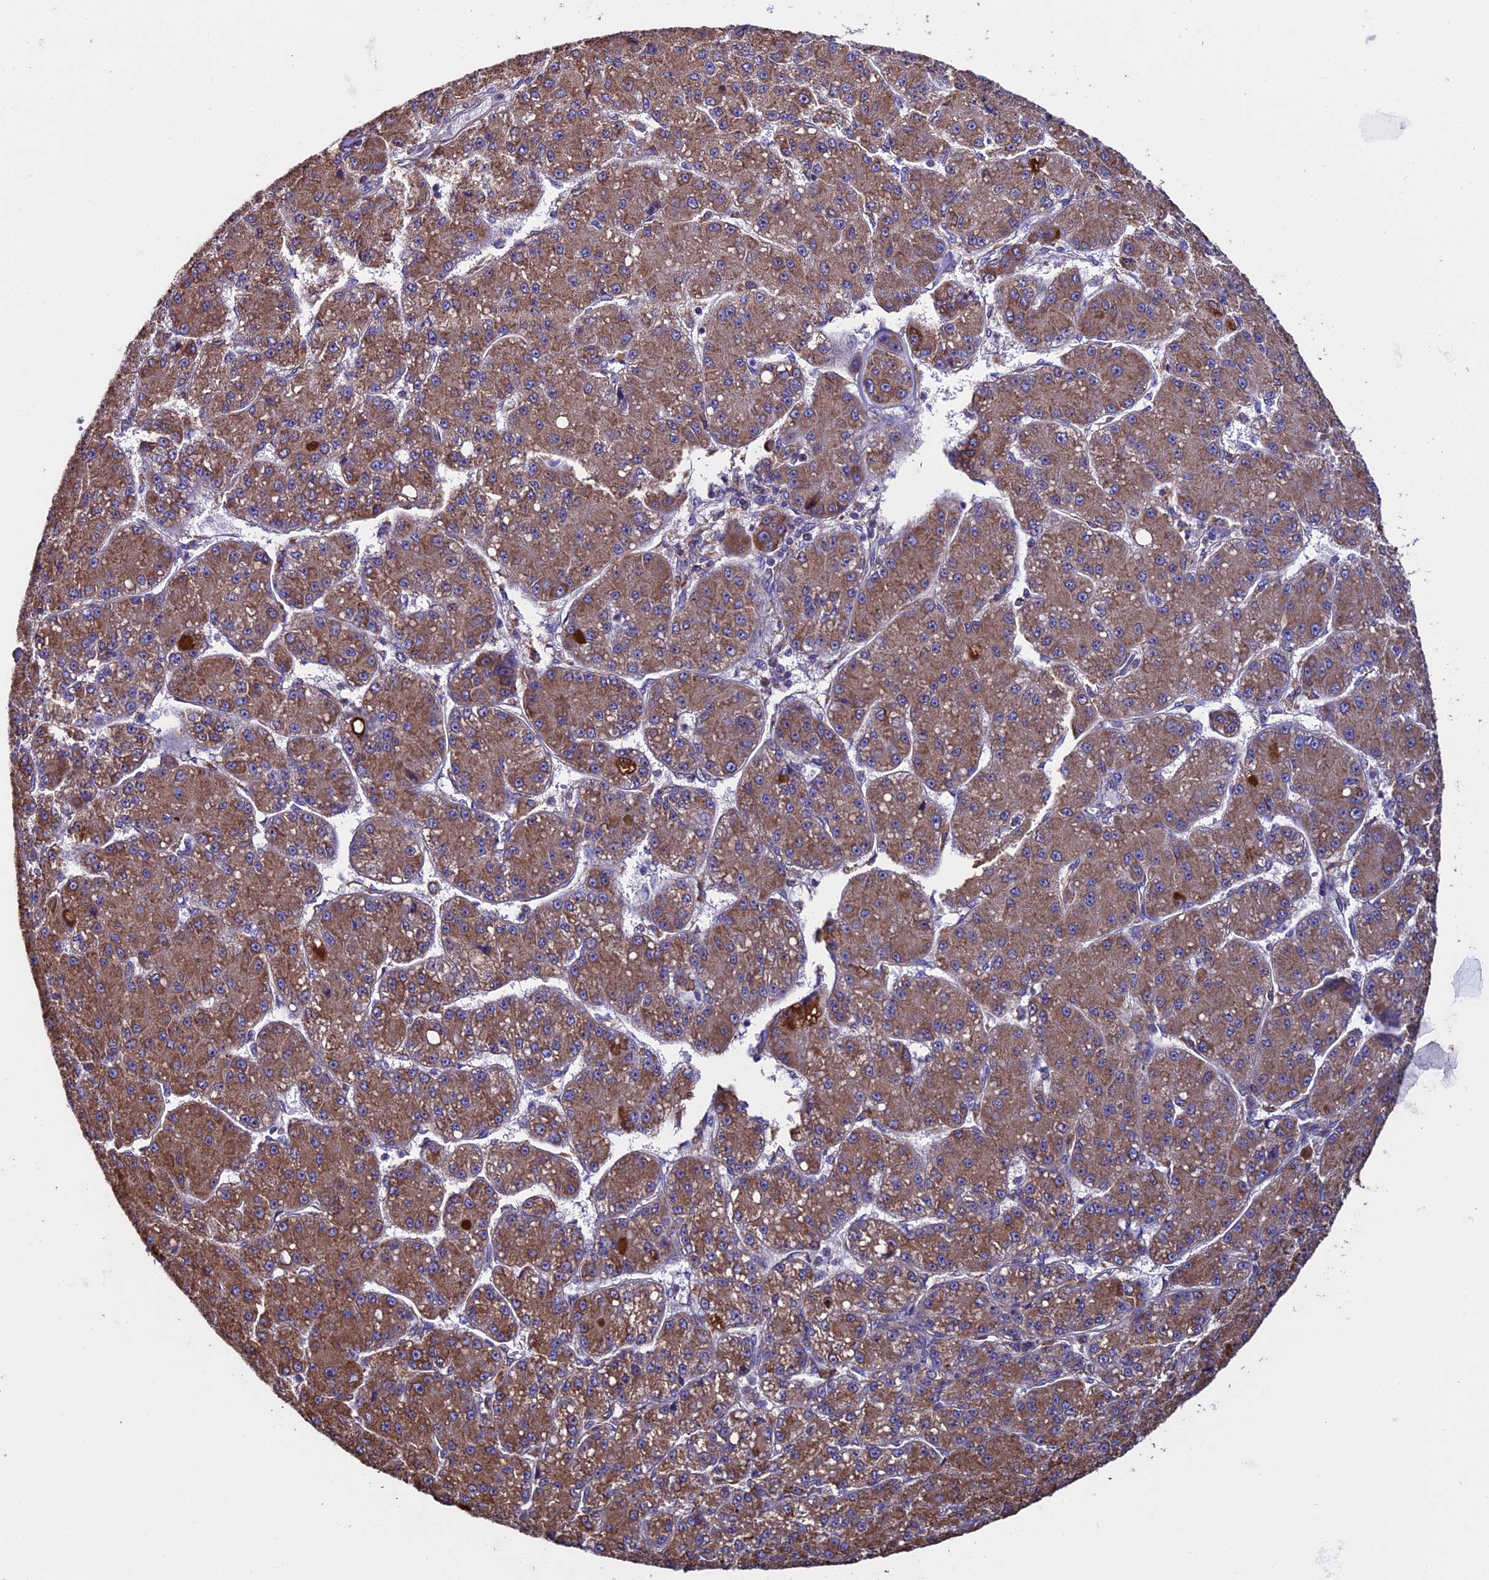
{"staining": {"intensity": "moderate", "quantity": ">75%", "location": "cytoplasmic/membranous"}, "tissue": "liver cancer", "cell_type": "Tumor cells", "image_type": "cancer", "snomed": [{"axis": "morphology", "description": "Carcinoma, Hepatocellular, NOS"}, {"axis": "topography", "description": "Liver"}], "caption": "A photomicrograph of human liver hepatocellular carcinoma stained for a protein displays moderate cytoplasmic/membranous brown staining in tumor cells. The protein of interest is stained brown, and the nuclei are stained in blue (DAB (3,3'-diaminobenzidine) IHC with brightfield microscopy, high magnification).", "gene": "BTBD3", "patient": {"sex": "male", "age": 67}}